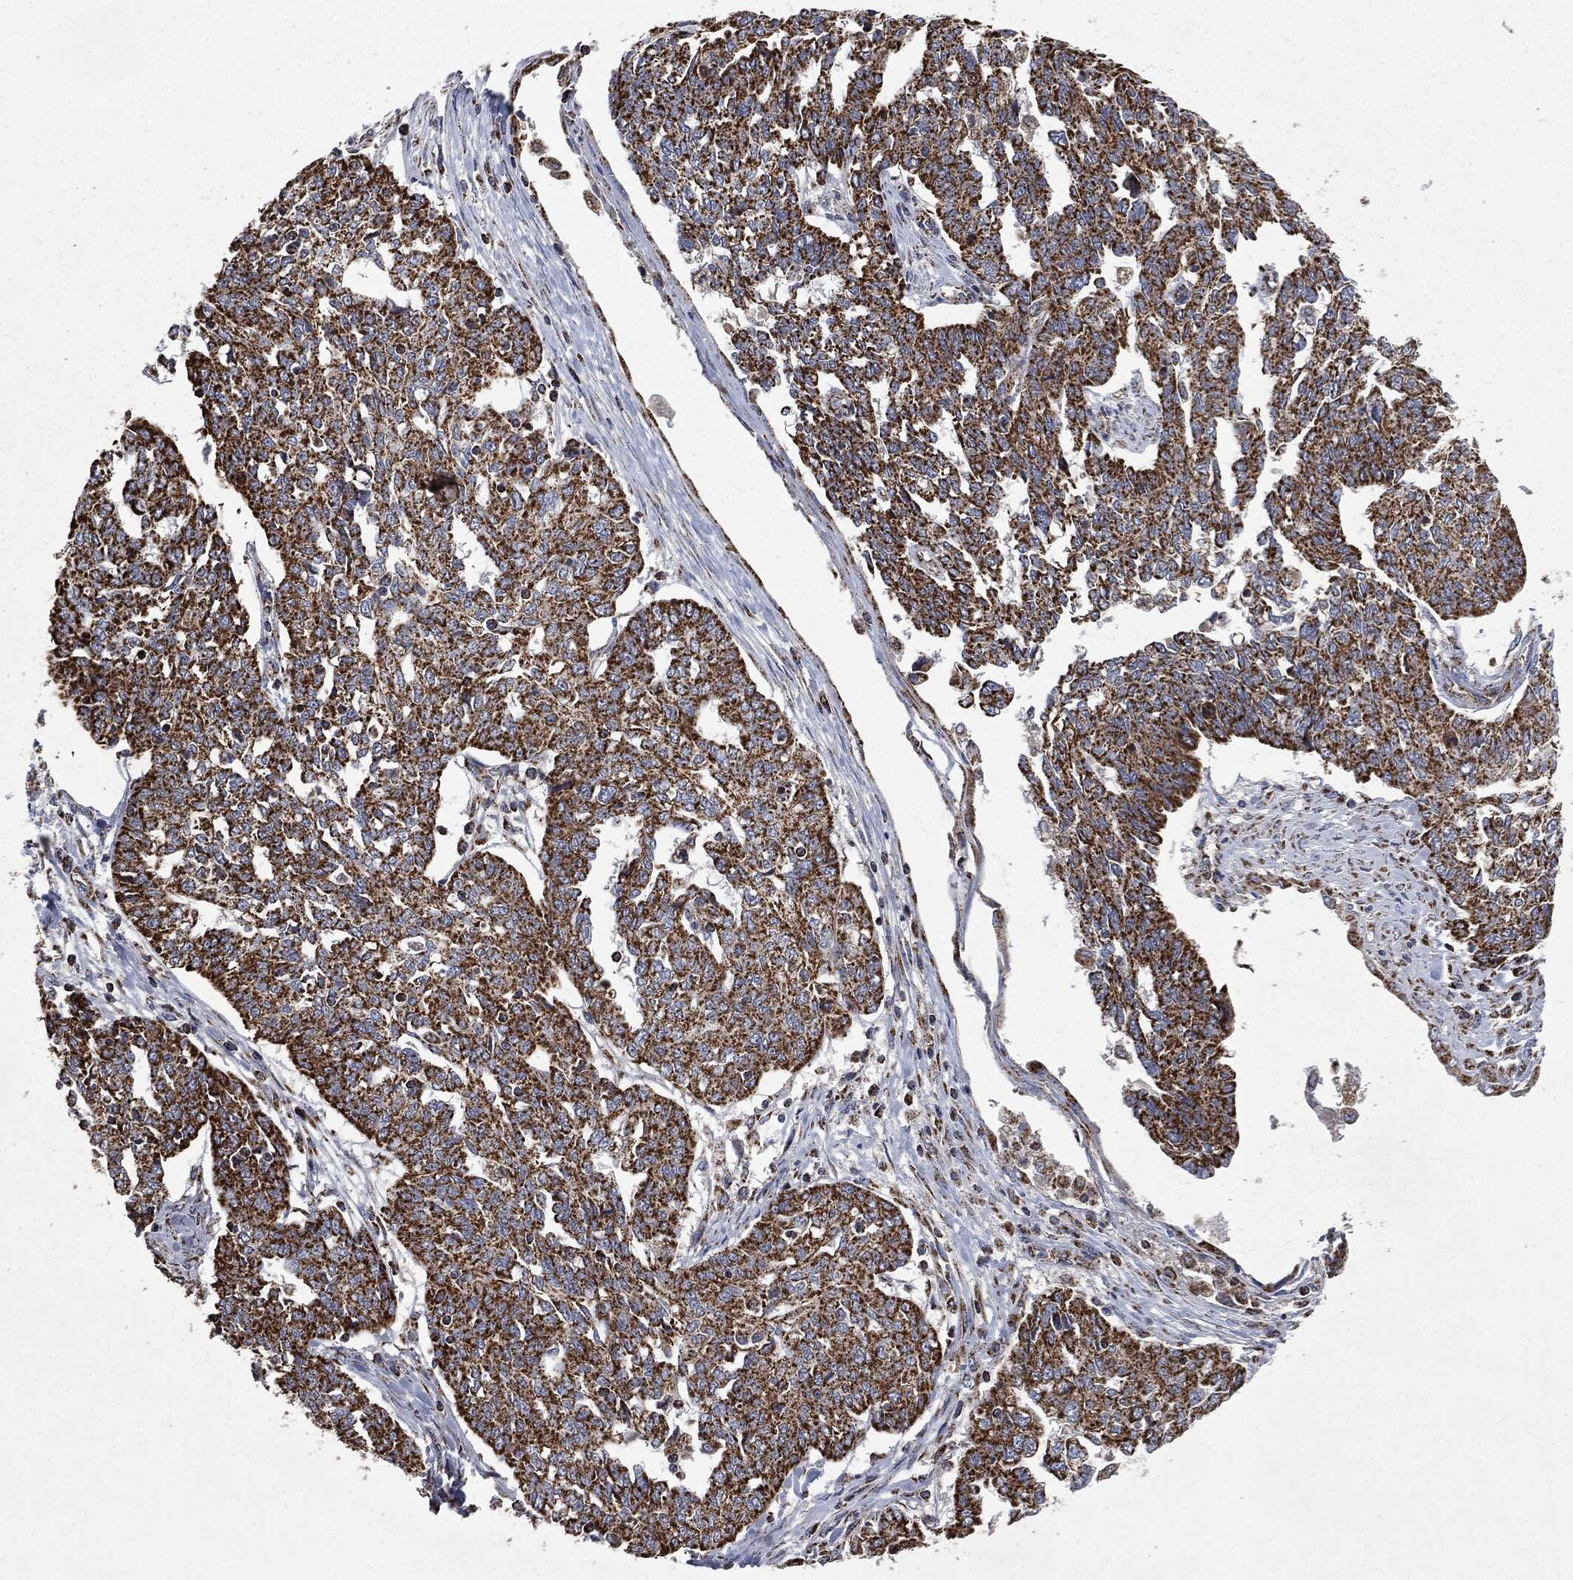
{"staining": {"intensity": "strong", "quantity": ">75%", "location": "cytoplasmic/membranous"}, "tissue": "ovarian cancer", "cell_type": "Tumor cells", "image_type": "cancer", "snomed": [{"axis": "morphology", "description": "Cystadenocarcinoma, serous, NOS"}, {"axis": "topography", "description": "Ovary"}], "caption": "Protein positivity by immunohistochemistry (IHC) demonstrates strong cytoplasmic/membranous positivity in about >75% of tumor cells in serous cystadenocarcinoma (ovarian).", "gene": "RYK", "patient": {"sex": "female", "age": 67}}